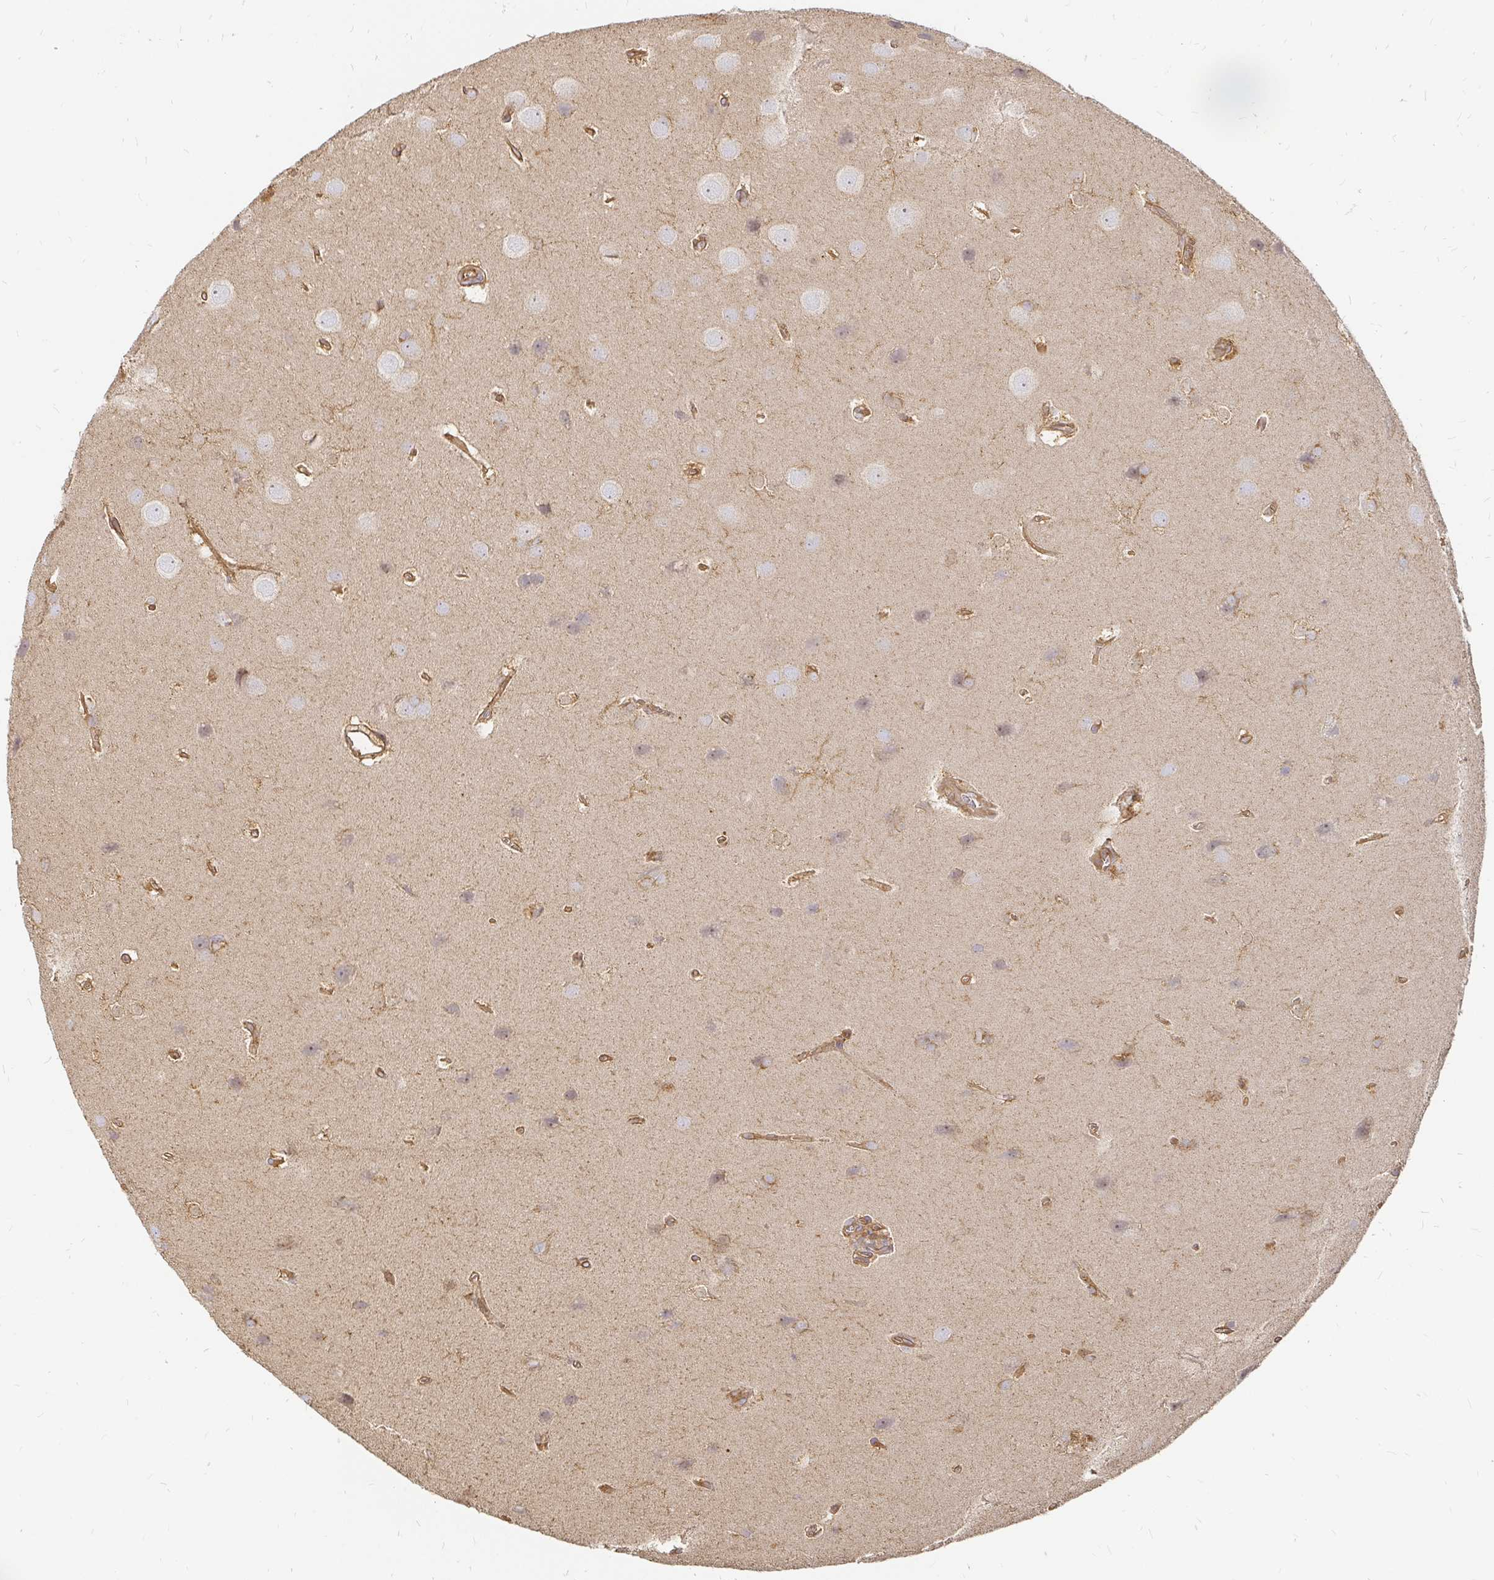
{"staining": {"intensity": "negative", "quantity": "none", "location": "none"}, "tissue": "glioma", "cell_type": "Tumor cells", "image_type": "cancer", "snomed": [{"axis": "morphology", "description": "Glioma, malignant, Low grade"}, {"axis": "topography", "description": "Brain"}], "caption": "A high-resolution micrograph shows immunohistochemistry (IHC) staining of low-grade glioma (malignant), which displays no significant staining in tumor cells.", "gene": "KIF5B", "patient": {"sex": "female", "age": 34}}